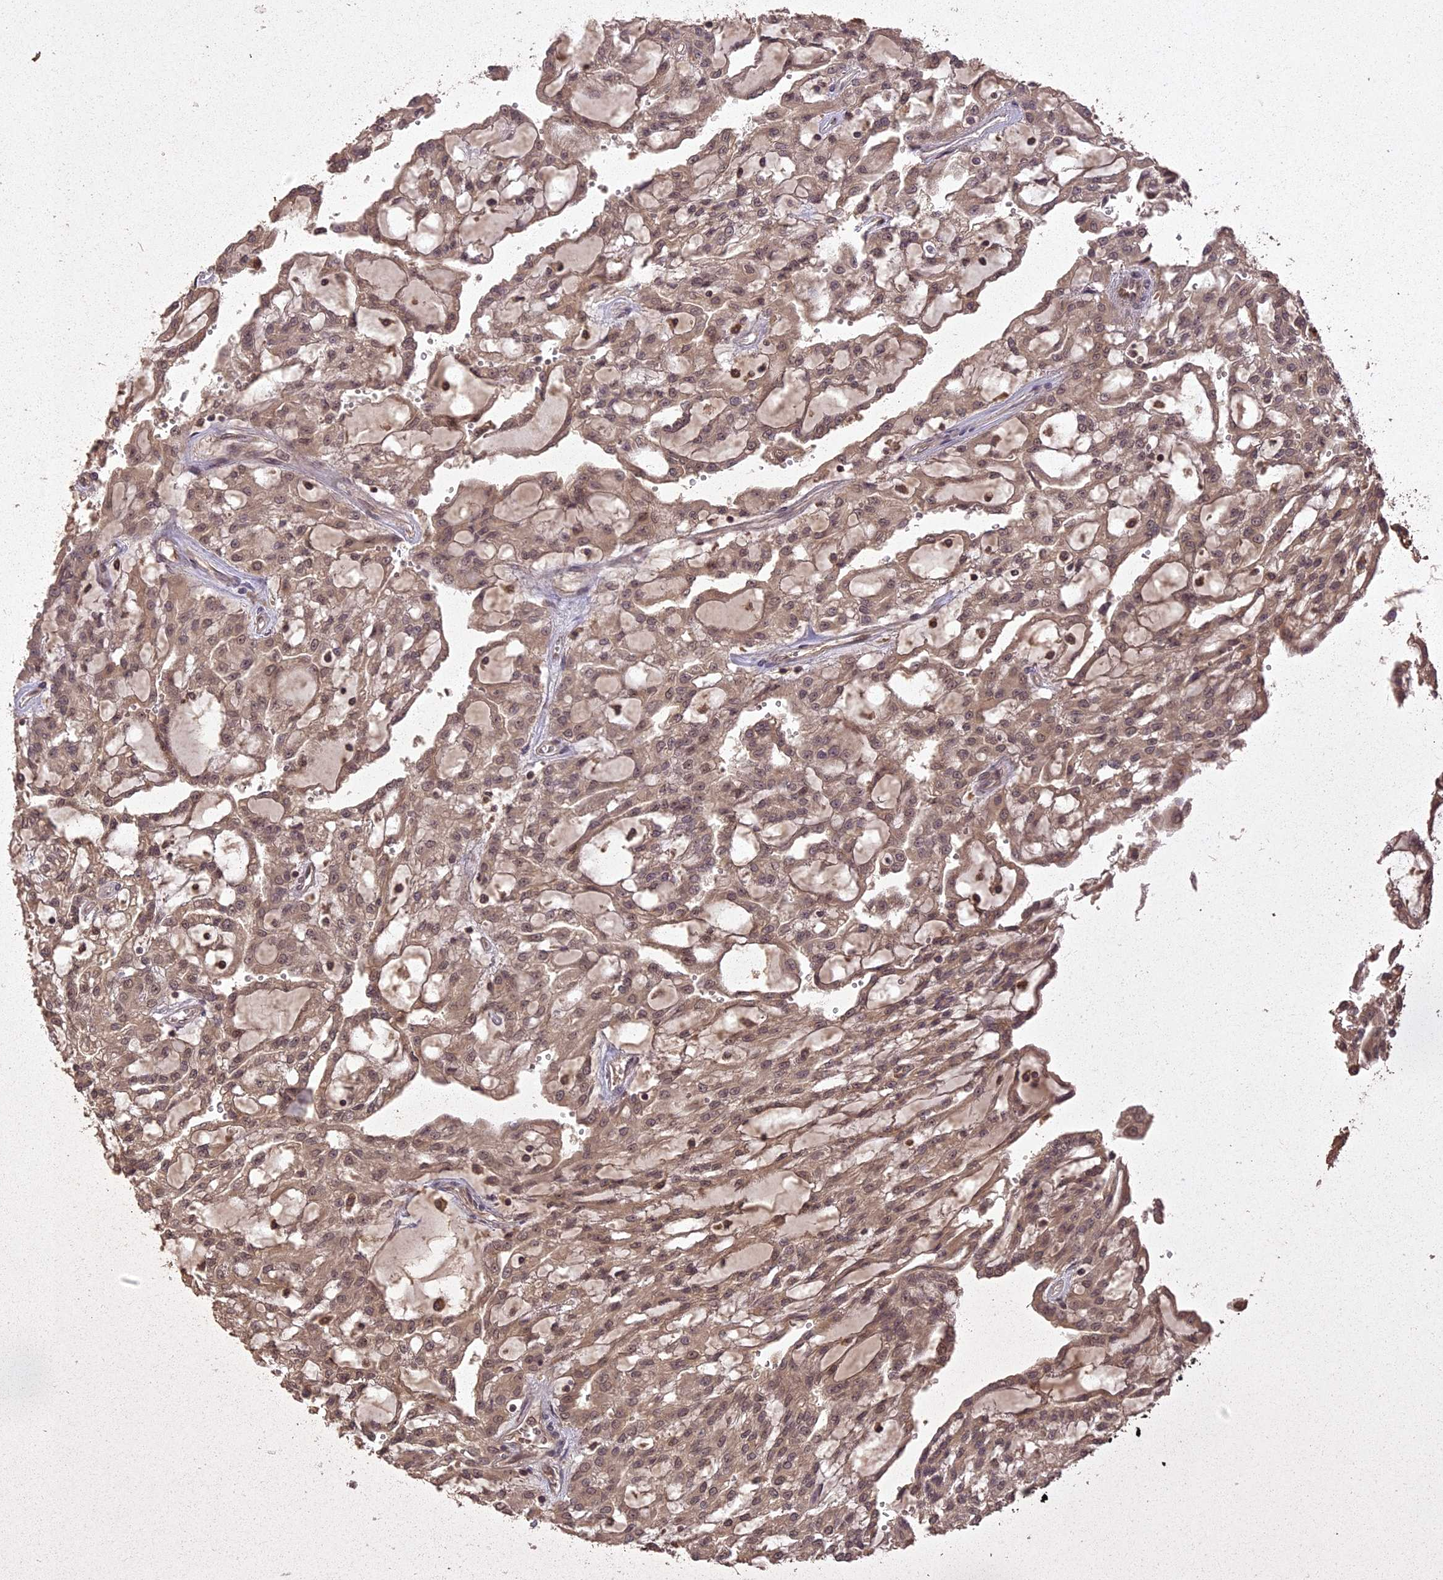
{"staining": {"intensity": "weak", "quantity": ">75%", "location": "cytoplasmic/membranous"}, "tissue": "renal cancer", "cell_type": "Tumor cells", "image_type": "cancer", "snomed": [{"axis": "morphology", "description": "Adenocarcinoma, NOS"}, {"axis": "topography", "description": "Kidney"}], "caption": "The photomicrograph demonstrates immunohistochemical staining of renal cancer. There is weak cytoplasmic/membranous positivity is seen in approximately >75% of tumor cells. (DAB (3,3'-diaminobenzidine) IHC with brightfield microscopy, high magnification).", "gene": "LIN37", "patient": {"sex": "male", "age": 63}}